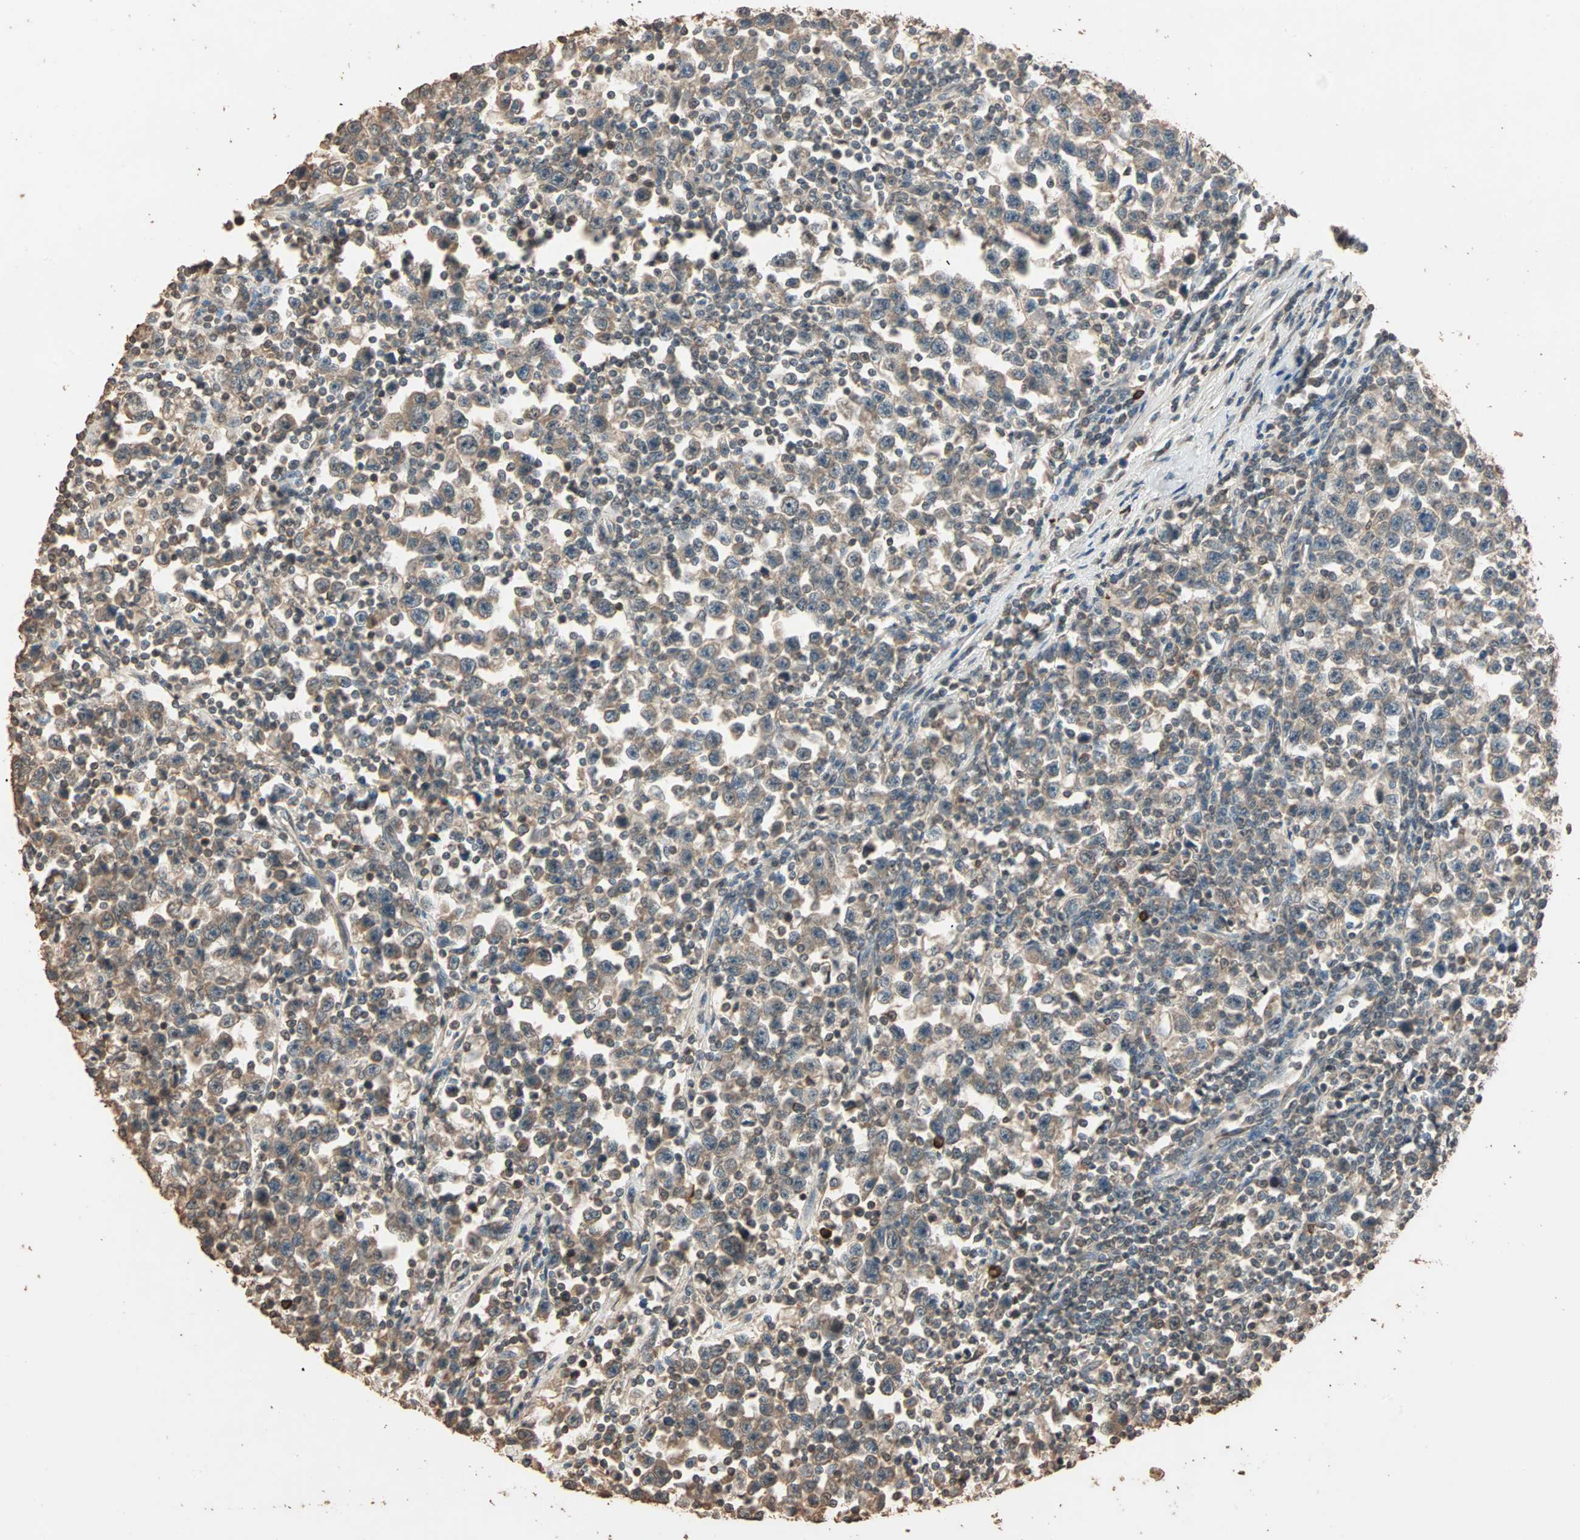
{"staining": {"intensity": "moderate", "quantity": ">75%", "location": "cytoplasmic/membranous"}, "tissue": "testis cancer", "cell_type": "Tumor cells", "image_type": "cancer", "snomed": [{"axis": "morphology", "description": "Seminoma, NOS"}, {"axis": "topography", "description": "Testis"}], "caption": "The image exhibits staining of testis seminoma, revealing moderate cytoplasmic/membranous protein staining (brown color) within tumor cells.", "gene": "ZBTB33", "patient": {"sex": "male", "age": 43}}